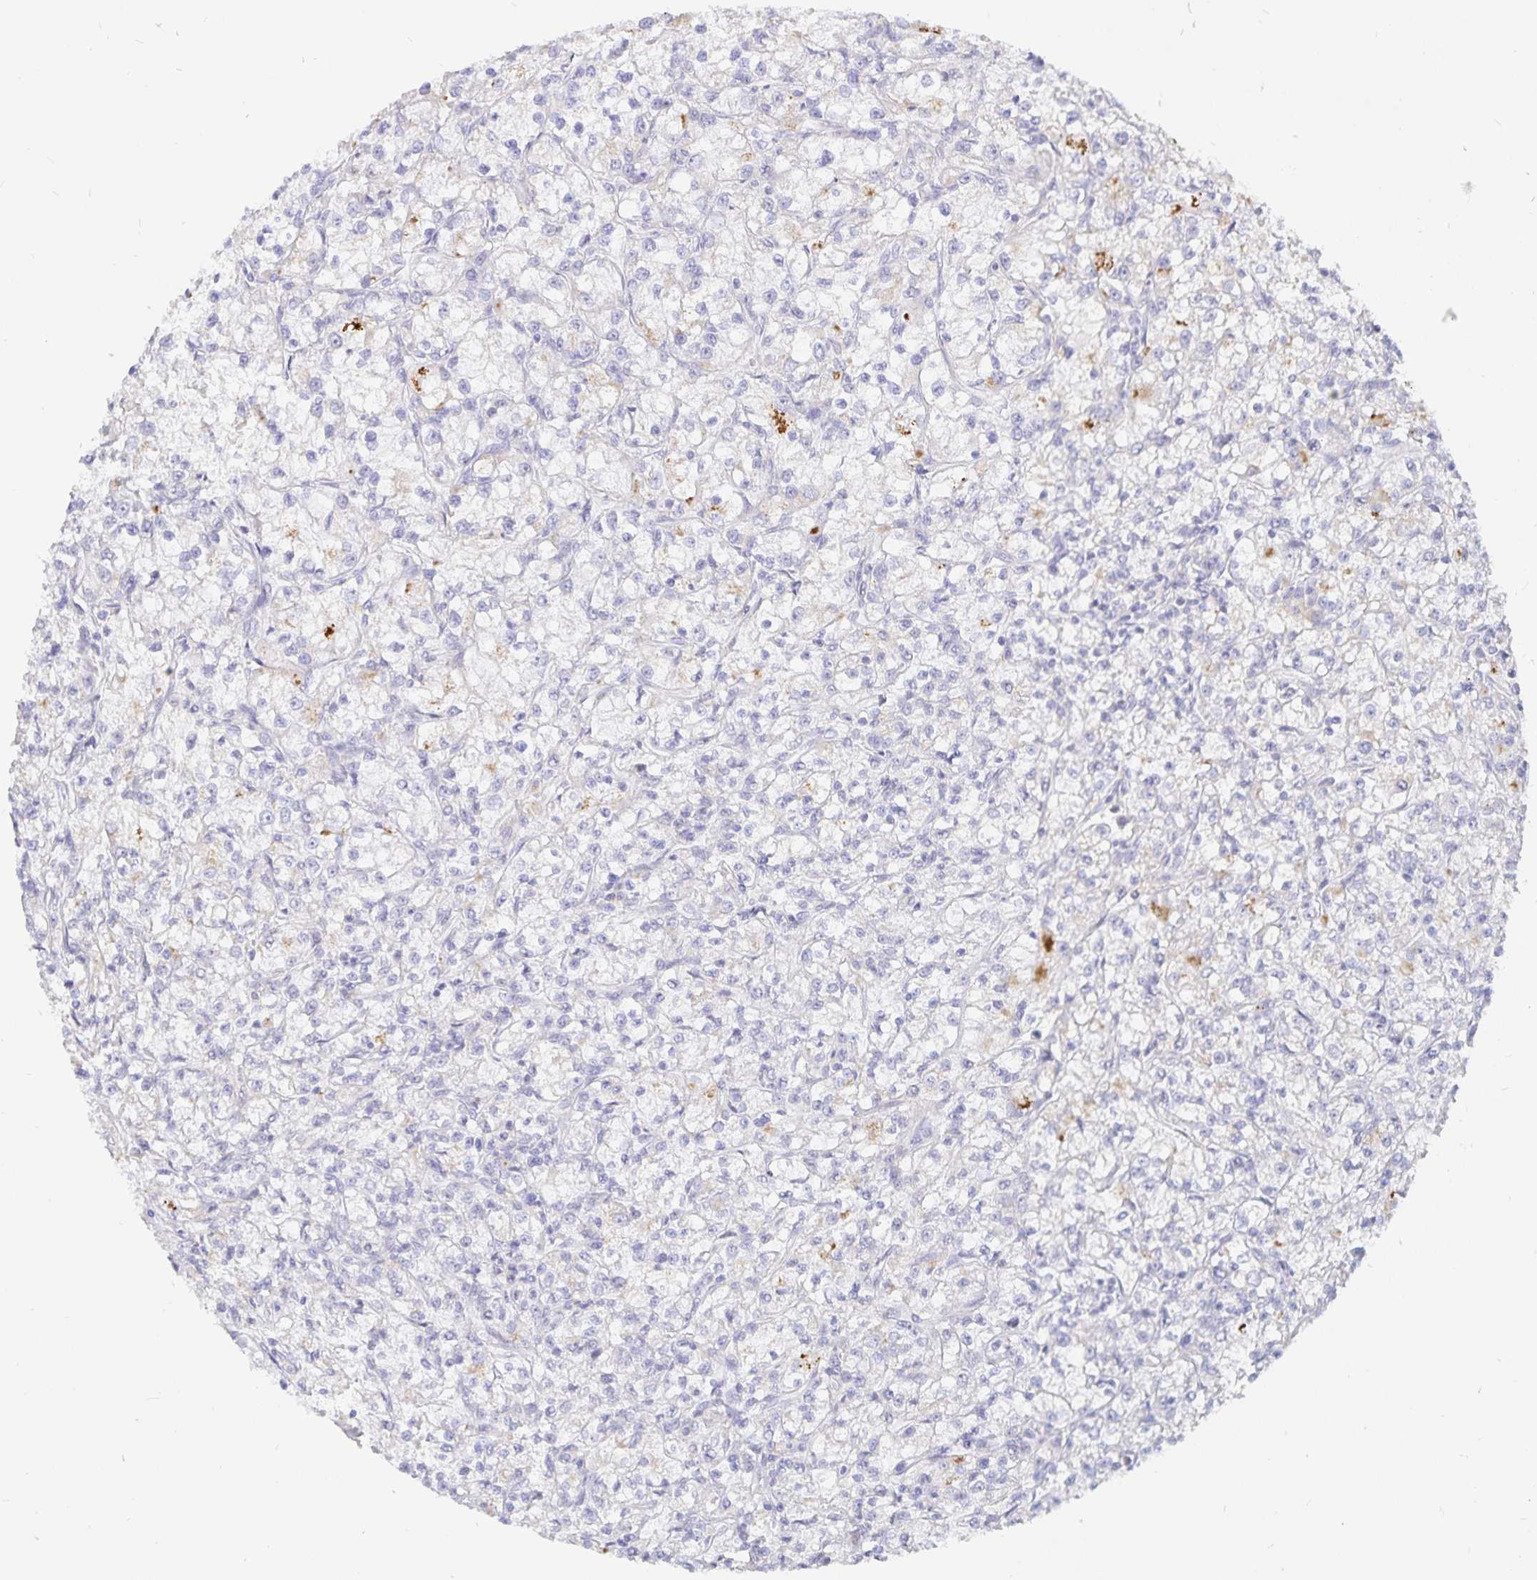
{"staining": {"intensity": "negative", "quantity": "none", "location": "none"}, "tissue": "renal cancer", "cell_type": "Tumor cells", "image_type": "cancer", "snomed": [{"axis": "morphology", "description": "Adenocarcinoma, NOS"}, {"axis": "topography", "description": "Kidney"}], "caption": "This photomicrograph is of adenocarcinoma (renal) stained with immunohistochemistry to label a protein in brown with the nuclei are counter-stained blue. There is no staining in tumor cells.", "gene": "PKHD1", "patient": {"sex": "female", "age": 59}}